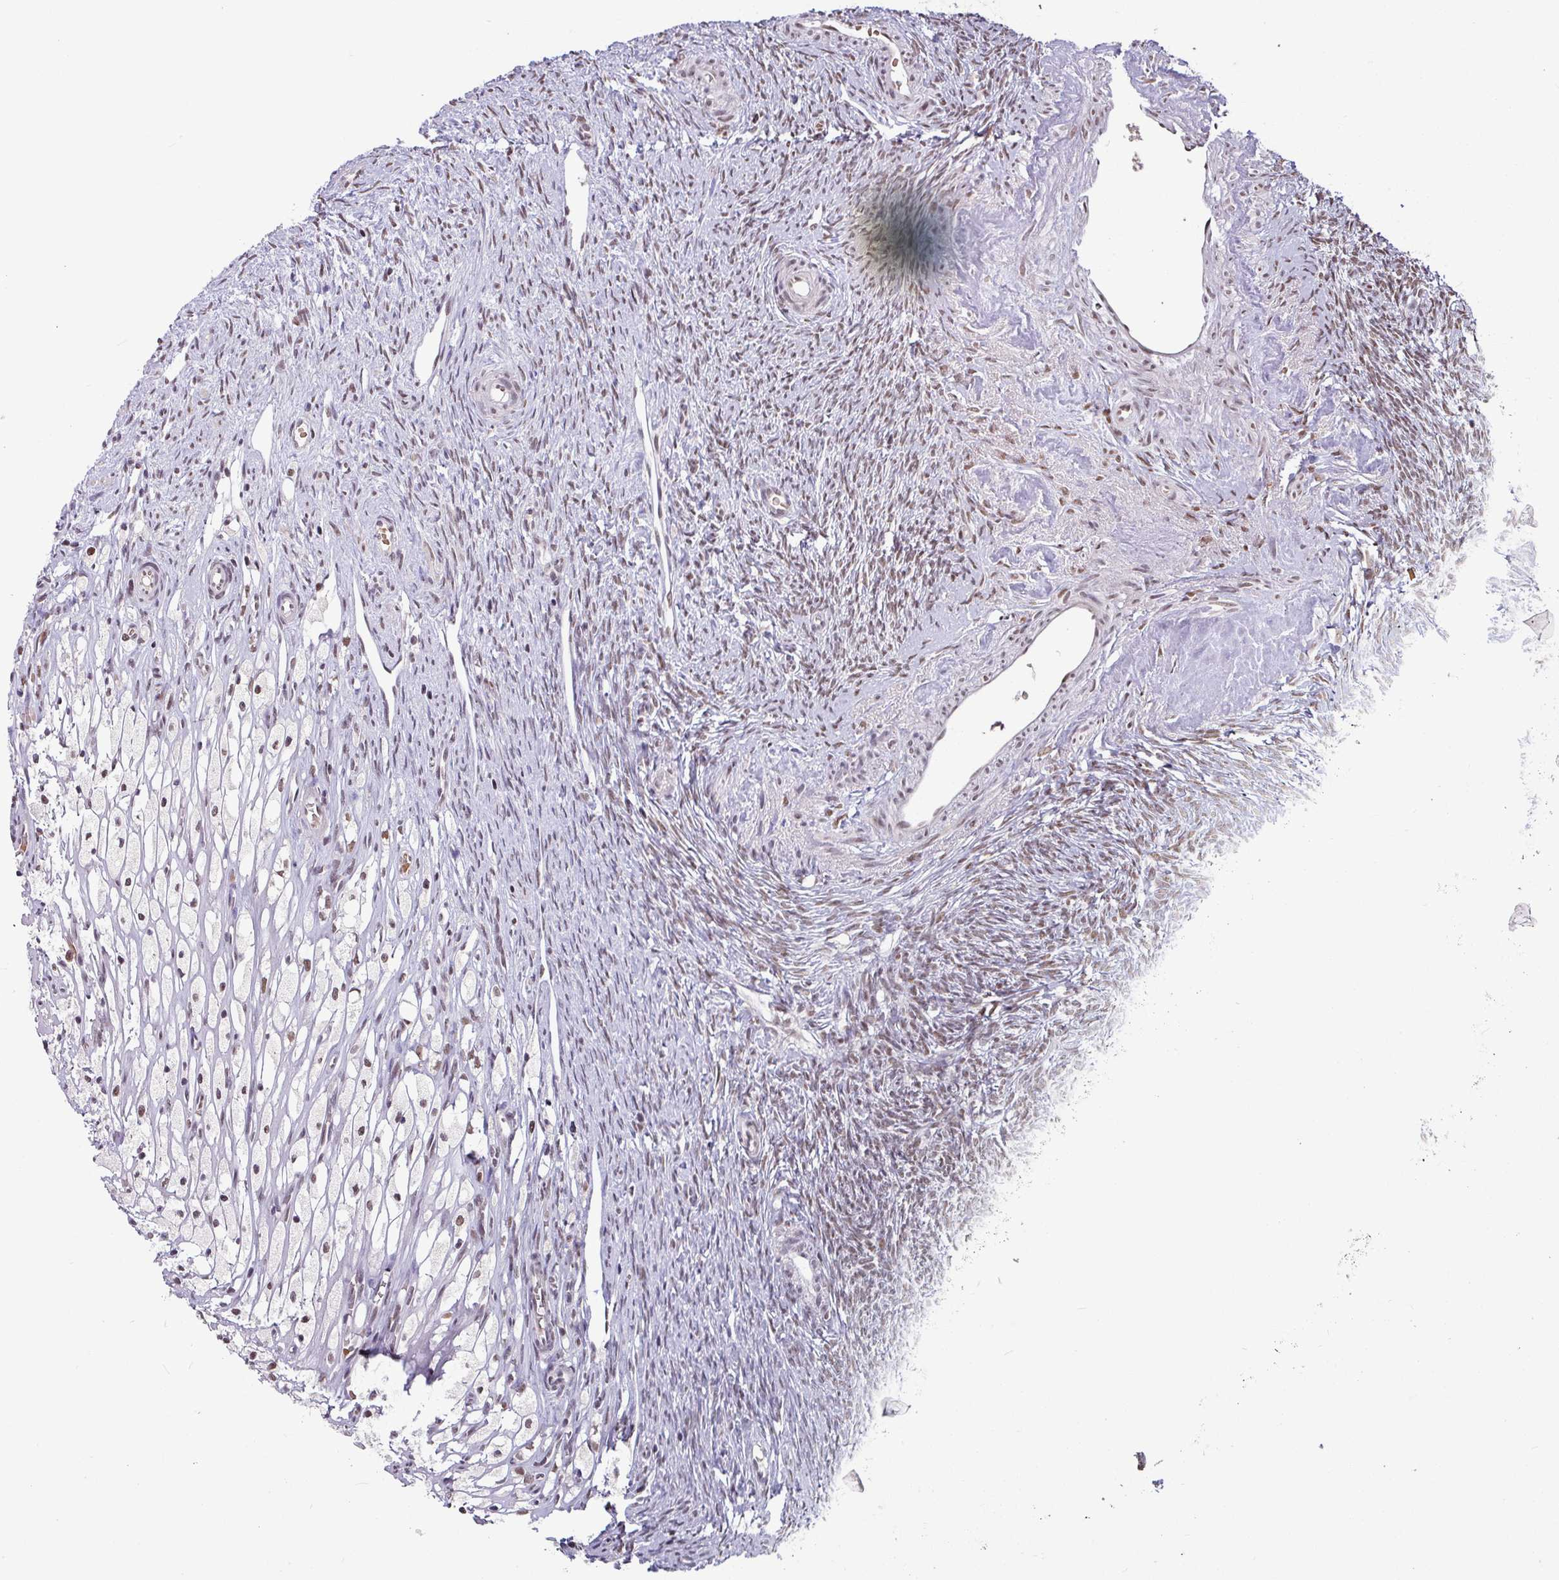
{"staining": {"intensity": "moderate", "quantity": ">75%", "location": "nuclear"}, "tissue": "ovary", "cell_type": "Follicle cells", "image_type": "normal", "snomed": [{"axis": "morphology", "description": "Normal tissue, NOS"}, {"axis": "topography", "description": "Ovary"}], "caption": "A high-resolution photomicrograph shows immunohistochemistry staining of normal ovary, which displays moderate nuclear expression in approximately >75% of follicle cells. Nuclei are stained in blue.", "gene": "TDG", "patient": {"sex": "female", "age": 51}}